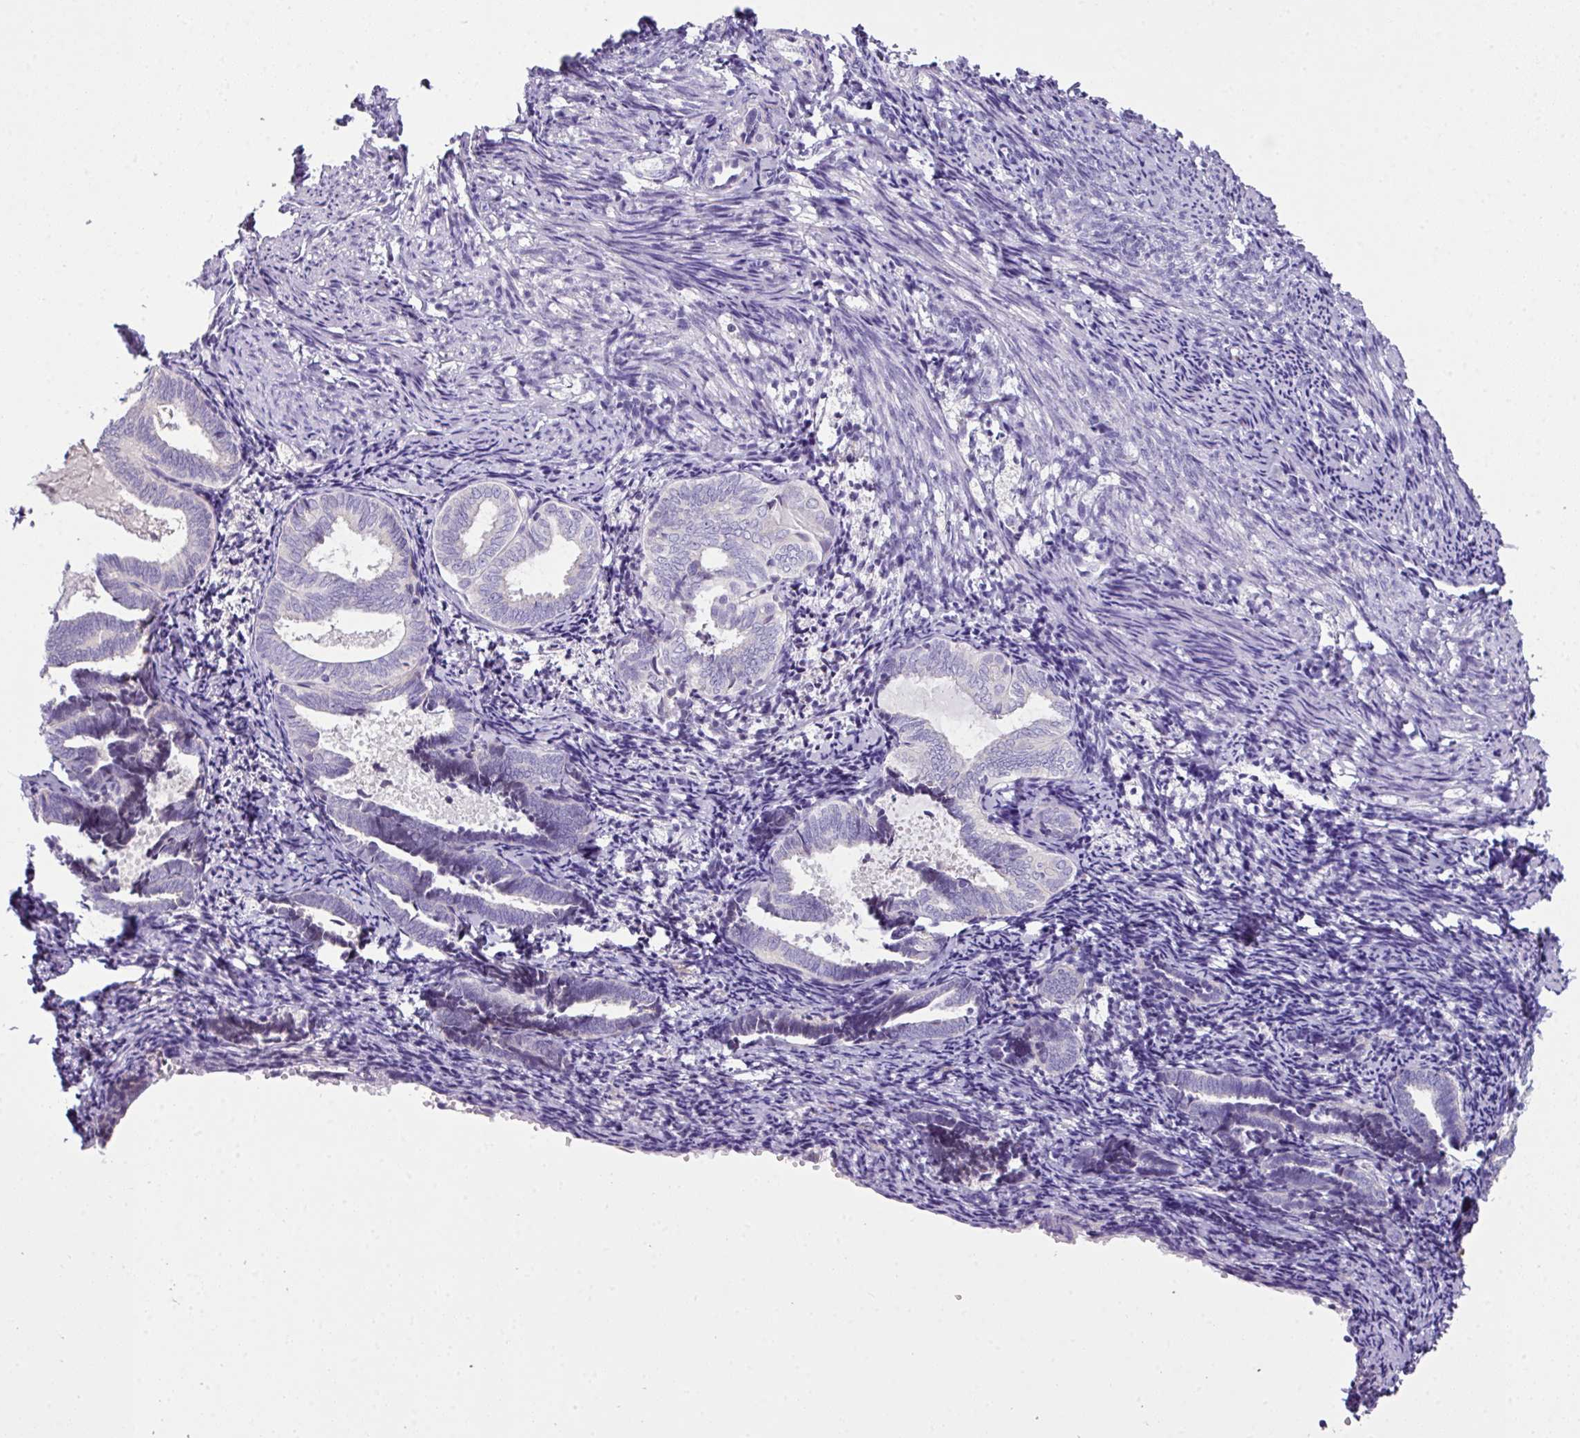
{"staining": {"intensity": "negative", "quantity": "none", "location": "none"}, "tissue": "endometrium", "cell_type": "Cells in endometrial stroma", "image_type": "normal", "snomed": [{"axis": "morphology", "description": "Normal tissue, NOS"}, {"axis": "topography", "description": "Endometrium"}], "caption": "Endometrium stained for a protein using immunohistochemistry (IHC) displays no positivity cells in endometrial stroma.", "gene": "OR6C6", "patient": {"sex": "female", "age": 54}}